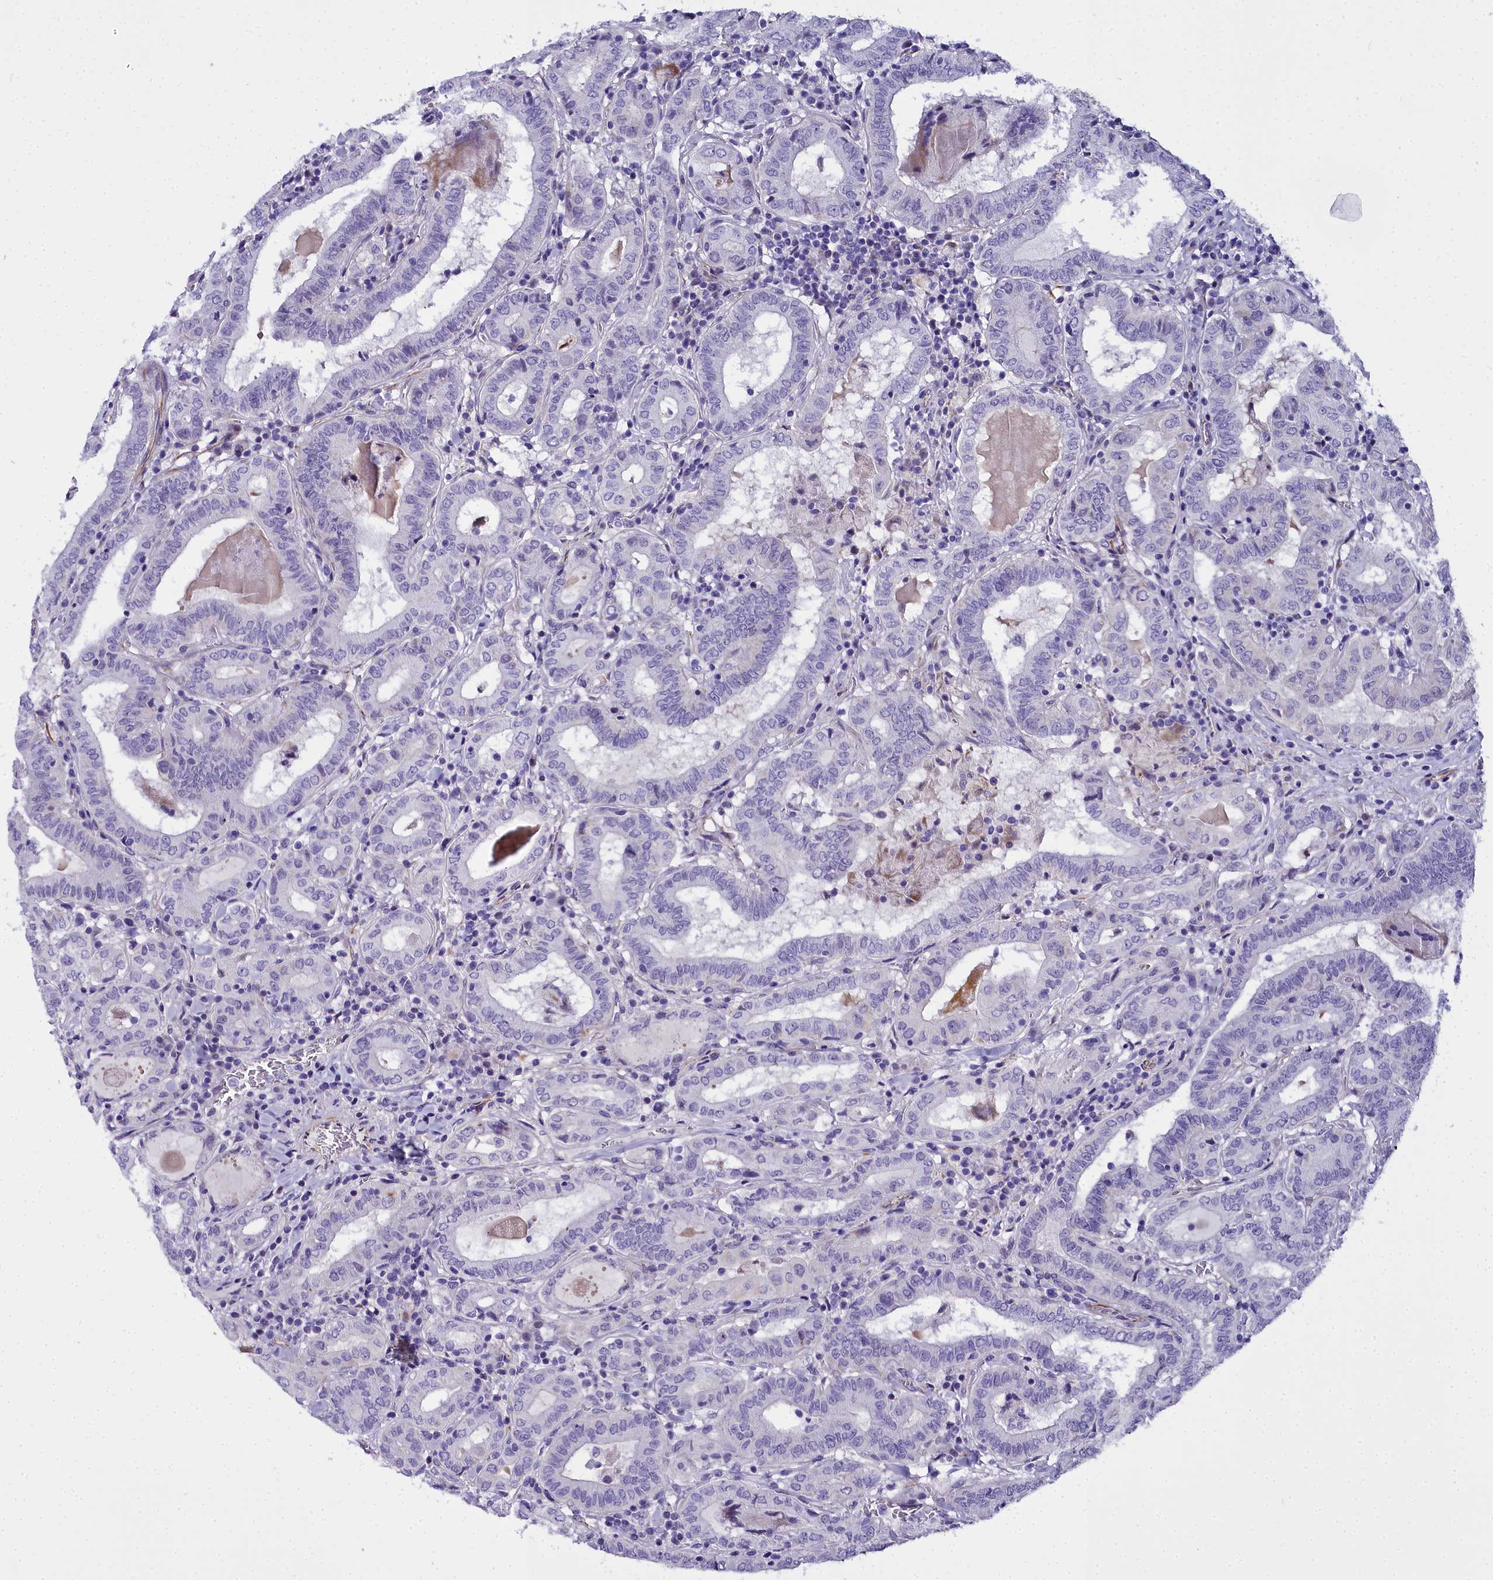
{"staining": {"intensity": "negative", "quantity": "none", "location": "none"}, "tissue": "thyroid cancer", "cell_type": "Tumor cells", "image_type": "cancer", "snomed": [{"axis": "morphology", "description": "Papillary adenocarcinoma, NOS"}, {"axis": "topography", "description": "Thyroid gland"}], "caption": "An immunohistochemistry histopathology image of thyroid papillary adenocarcinoma is shown. There is no staining in tumor cells of thyroid papillary adenocarcinoma.", "gene": "TIMM22", "patient": {"sex": "female", "age": 72}}